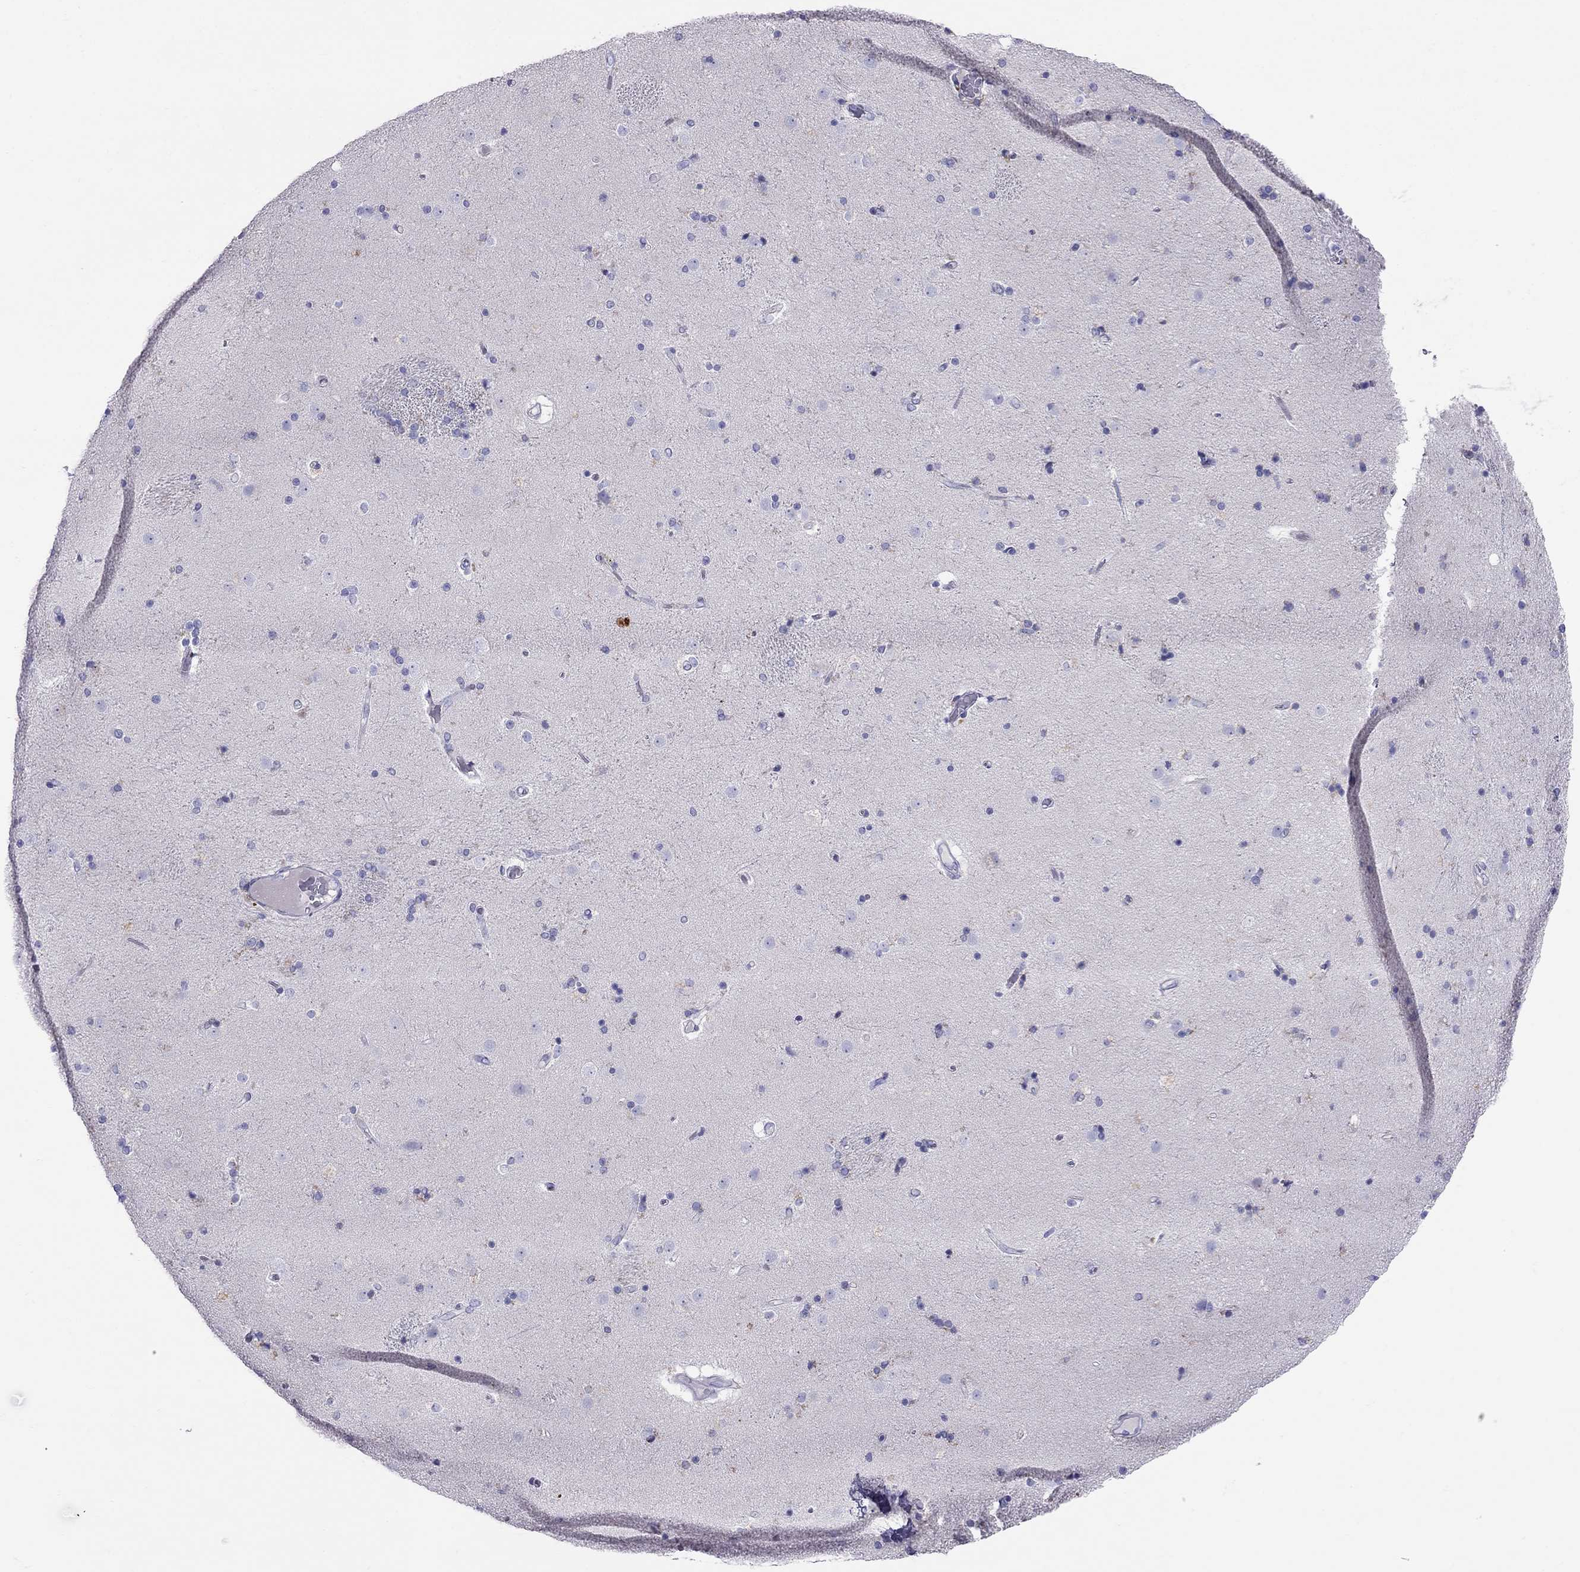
{"staining": {"intensity": "negative", "quantity": "none", "location": "none"}, "tissue": "caudate", "cell_type": "Glial cells", "image_type": "normal", "snomed": [{"axis": "morphology", "description": "Normal tissue, NOS"}, {"axis": "topography", "description": "Lateral ventricle wall"}], "caption": "IHC micrograph of unremarkable caudate: caudate stained with DAB shows no significant protein staining in glial cells.", "gene": "CLPSL2", "patient": {"sex": "female", "age": 71}}